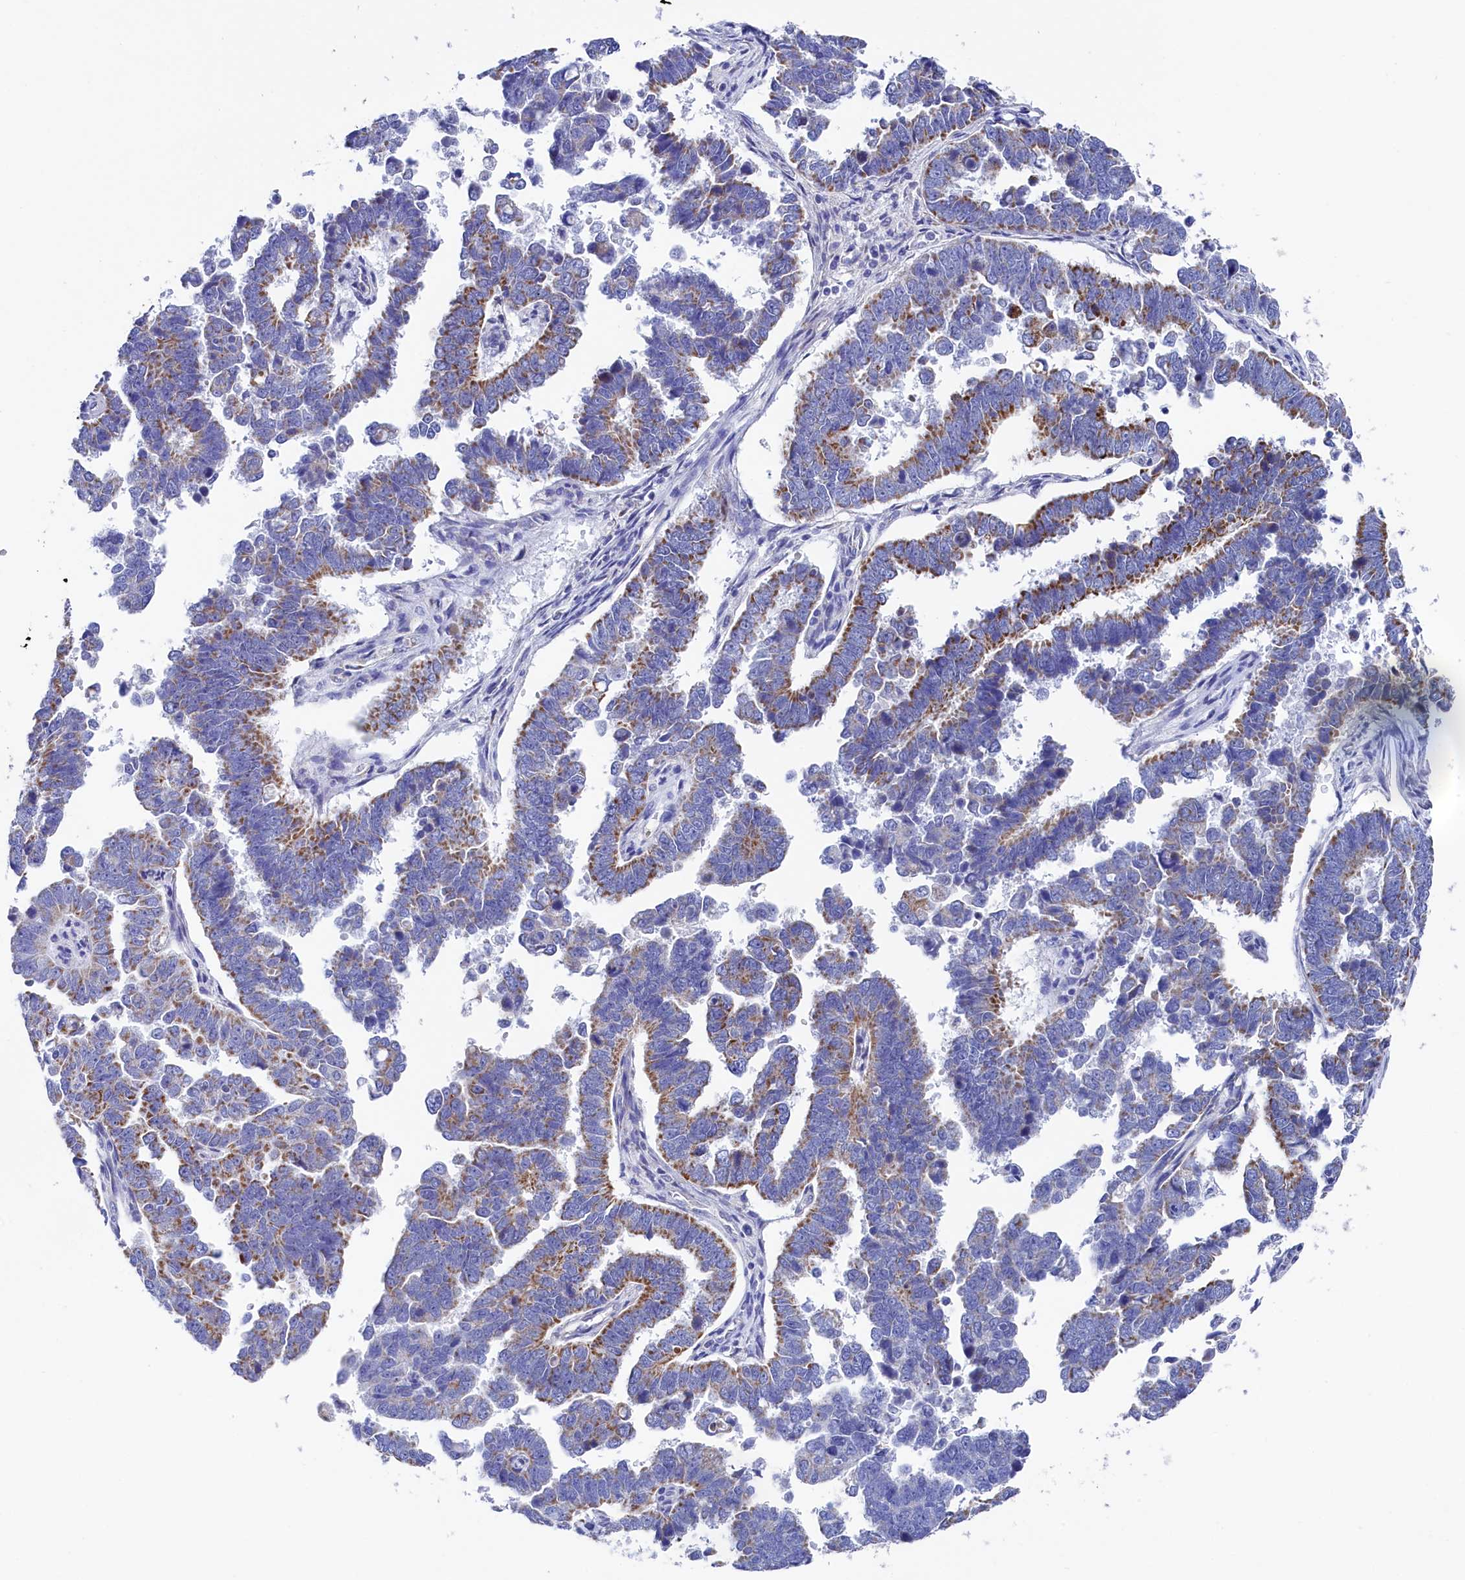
{"staining": {"intensity": "moderate", "quantity": "25%-75%", "location": "cytoplasmic/membranous"}, "tissue": "endometrial cancer", "cell_type": "Tumor cells", "image_type": "cancer", "snomed": [{"axis": "morphology", "description": "Adenocarcinoma, NOS"}, {"axis": "topography", "description": "Endometrium"}], "caption": "Immunohistochemistry (IHC) histopathology image of neoplastic tissue: endometrial adenocarcinoma stained using immunohistochemistry (IHC) reveals medium levels of moderate protein expression localized specifically in the cytoplasmic/membranous of tumor cells, appearing as a cytoplasmic/membranous brown color.", "gene": "MMAB", "patient": {"sex": "female", "age": 75}}